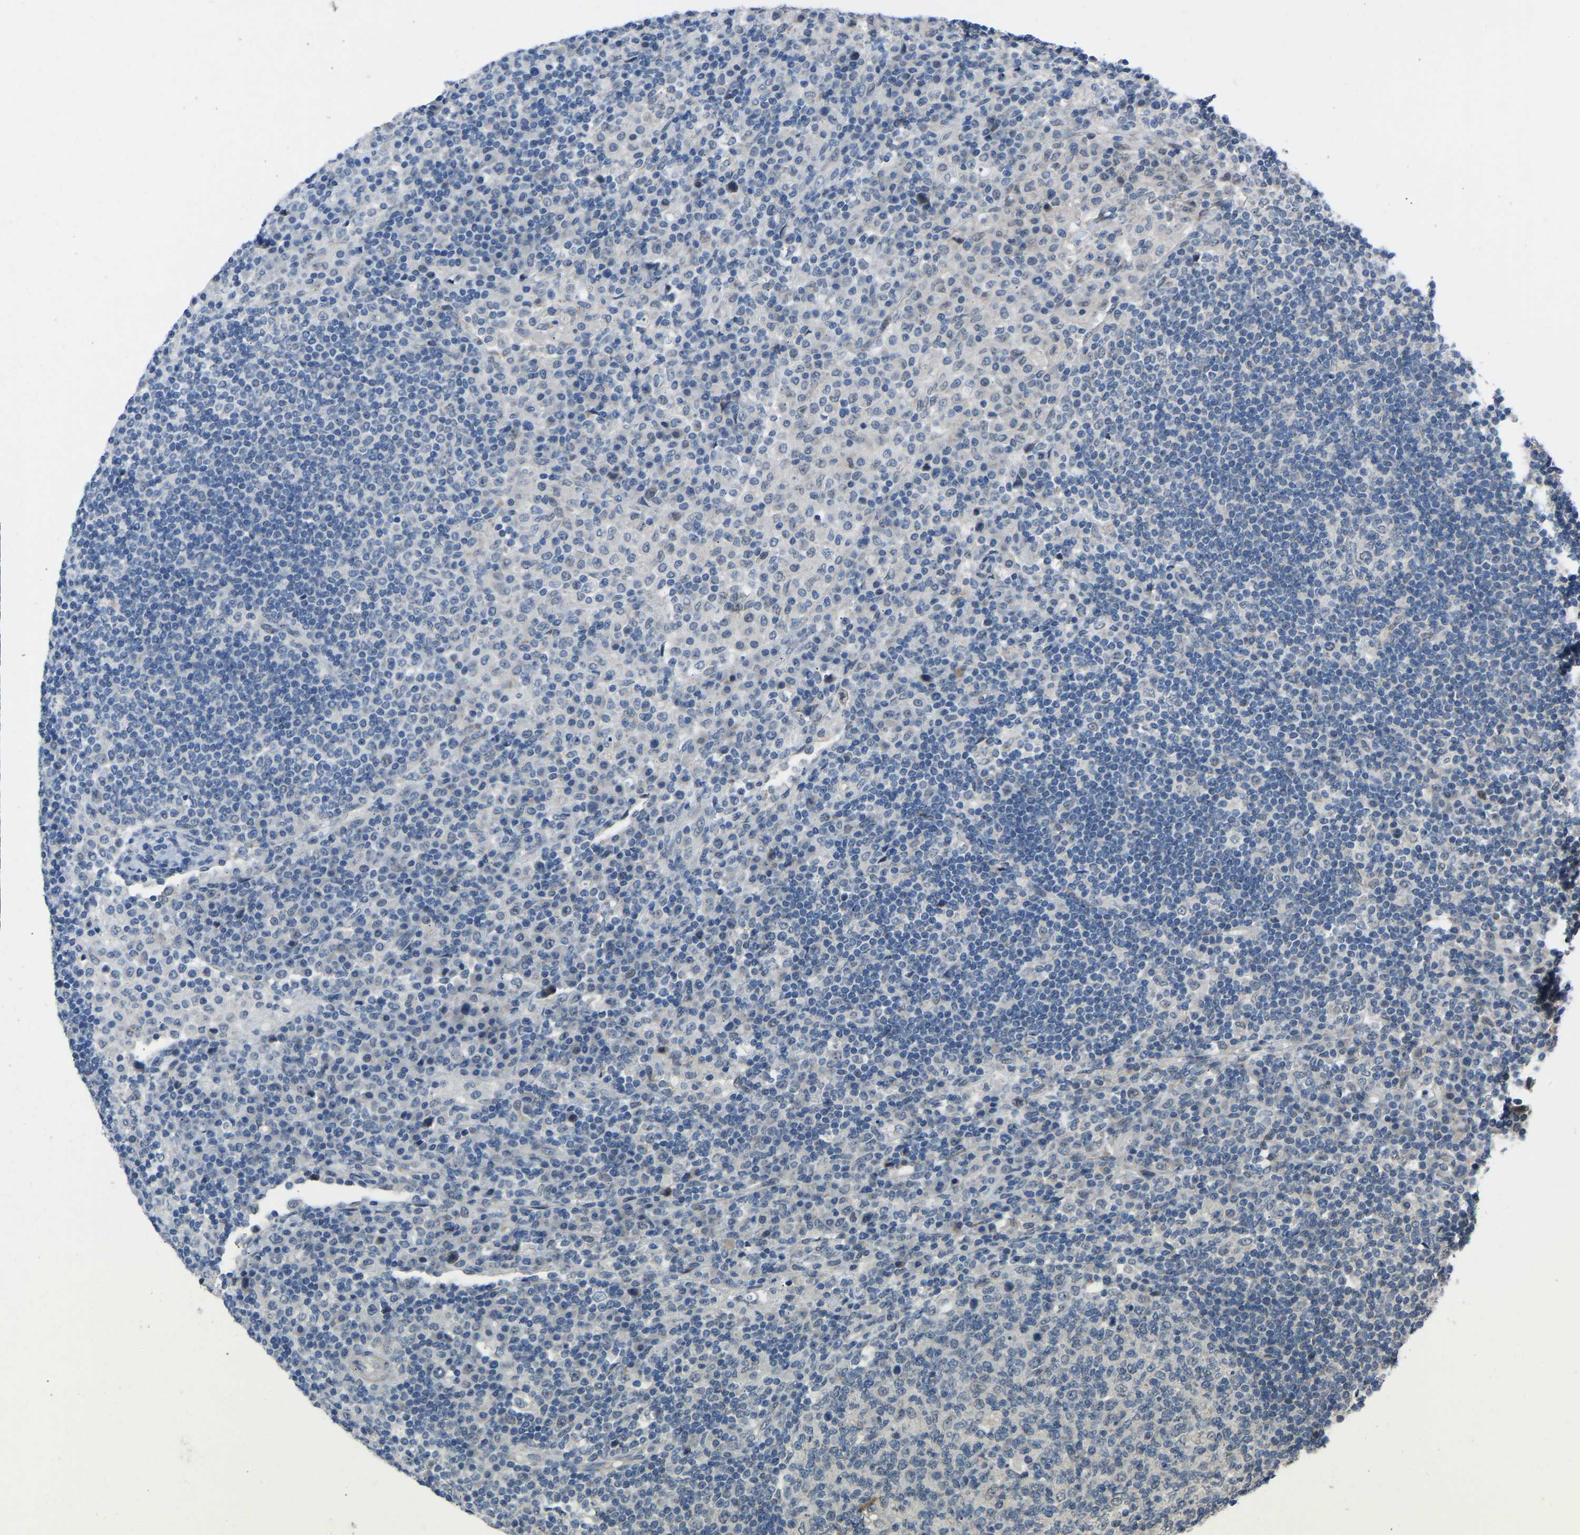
{"staining": {"intensity": "negative", "quantity": "none", "location": "none"}, "tissue": "lymph node", "cell_type": "Germinal center cells", "image_type": "normal", "snomed": [{"axis": "morphology", "description": "Normal tissue, NOS"}, {"axis": "topography", "description": "Lymph node"}], "caption": "Germinal center cells show no significant protein positivity in benign lymph node. (DAB immunohistochemistry (IHC) visualized using brightfield microscopy, high magnification).", "gene": "CDK2AP1", "patient": {"sex": "female", "age": 53}}